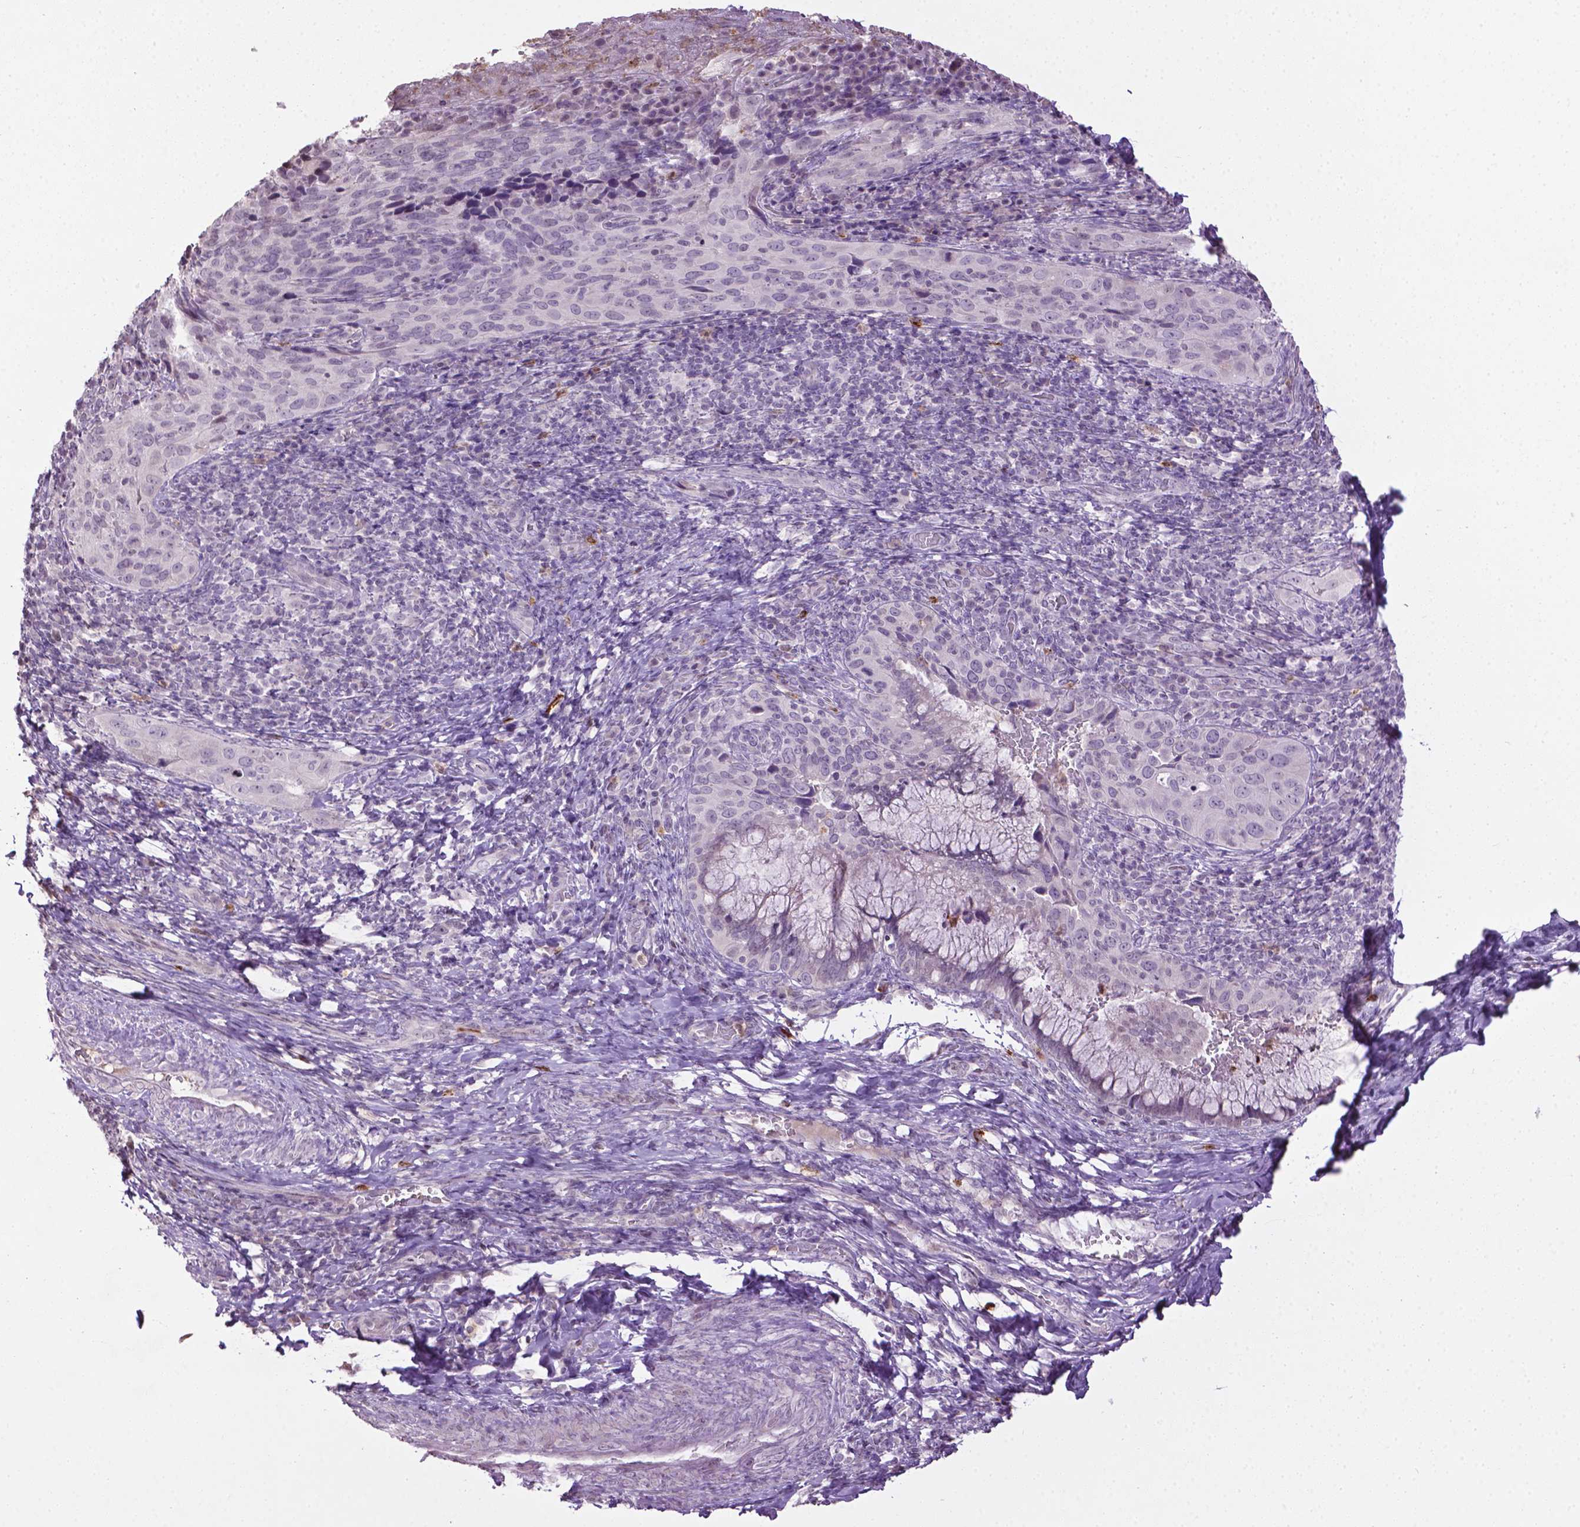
{"staining": {"intensity": "negative", "quantity": "none", "location": "none"}, "tissue": "cervical cancer", "cell_type": "Tumor cells", "image_type": "cancer", "snomed": [{"axis": "morphology", "description": "Normal tissue, NOS"}, {"axis": "morphology", "description": "Squamous cell carcinoma, NOS"}, {"axis": "topography", "description": "Cervix"}], "caption": "The immunohistochemistry (IHC) micrograph has no significant positivity in tumor cells of squamous cell carcinoma (cervical) tissue.", "gene": "NTNG2", "patient": {"sex": "female", "age": 51}}